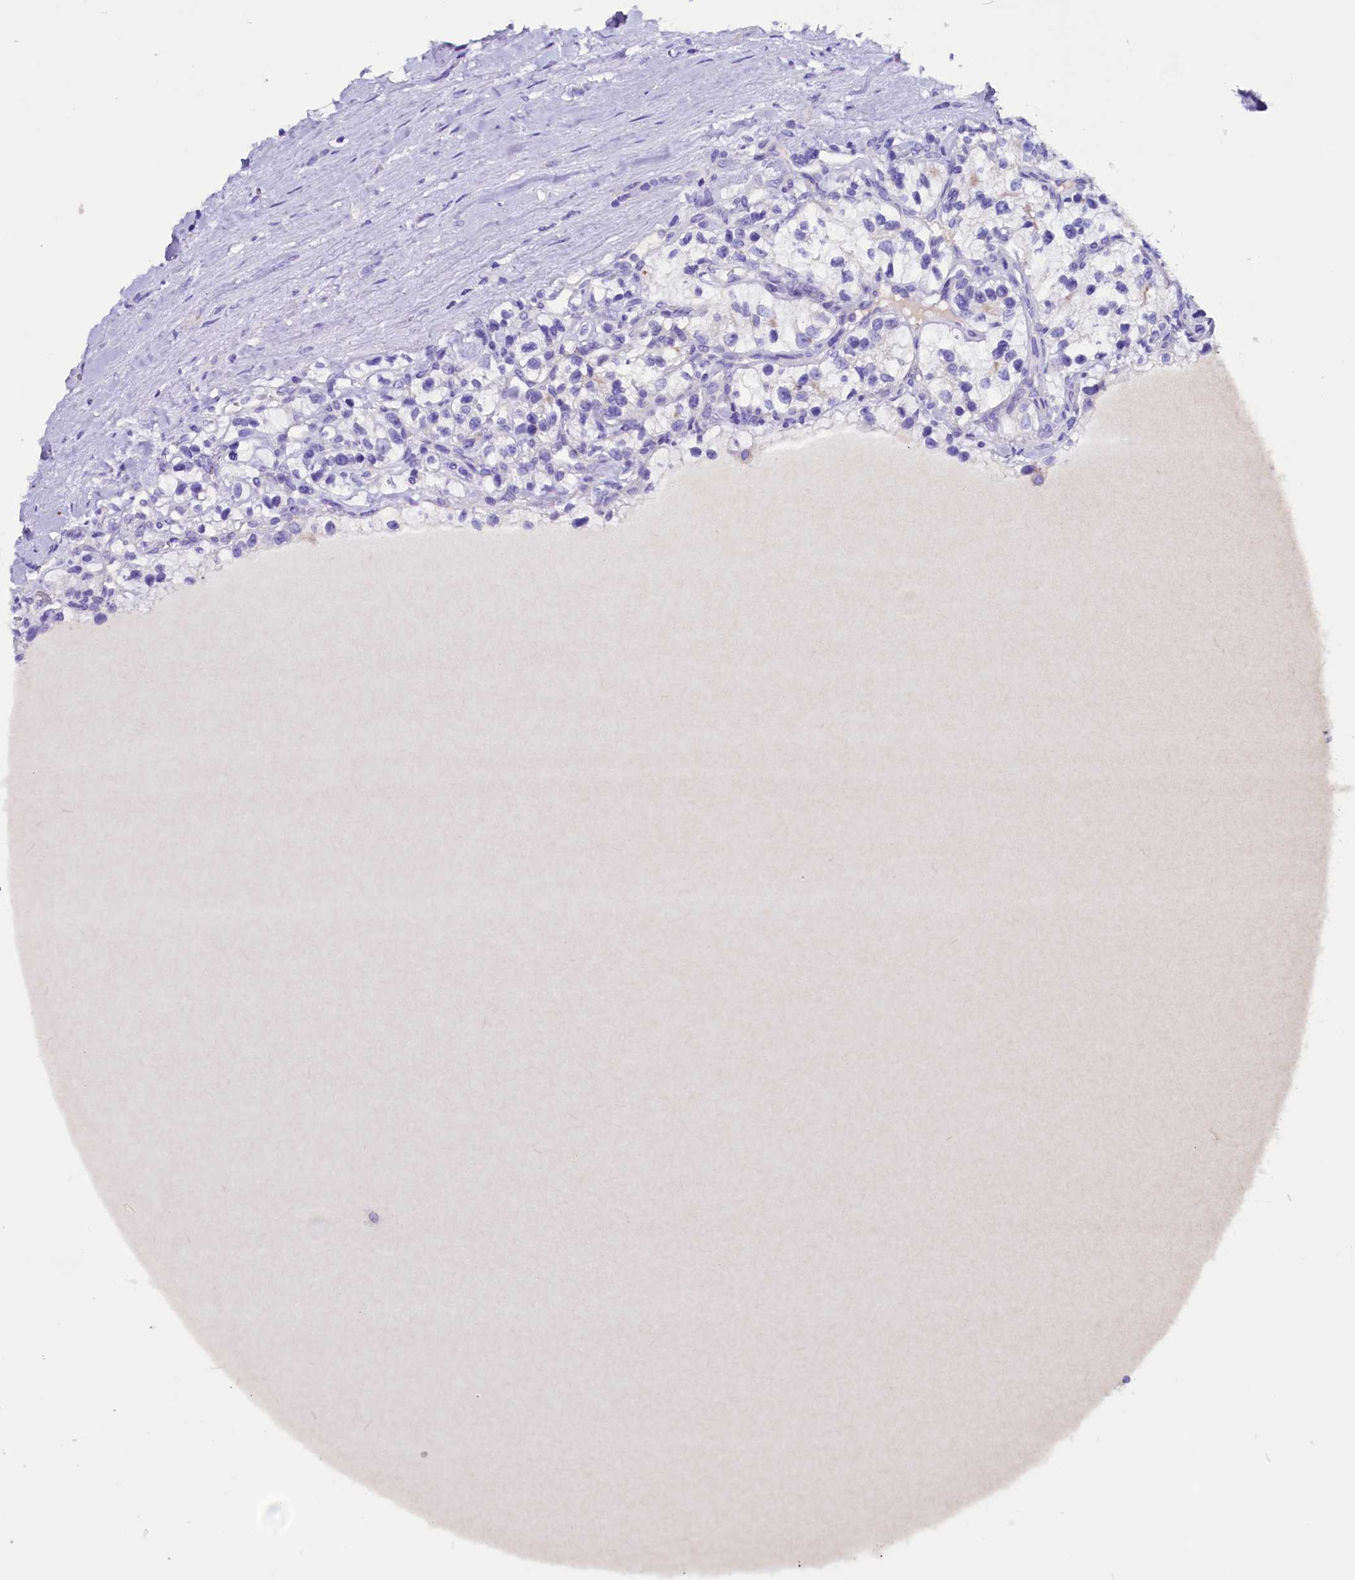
{"staining": {"intensity": "negative", "quantity": "none", "location": "none"}, "tissue": "renal cancer", "cell_type": "Tumor cells", "image_type": "cancer", "snomed": [{"axis": "morphology", "description": "Adenocarcinoma, NOS"}, {"axis": "topography", "description": "Kidney"}], "caption": "The photomicrograph reveals no staining of tumor cells in renal cancer (adenocarcinoma).", "gene": "CCBE1", "patient": {"sex": "female", "age": 57}}